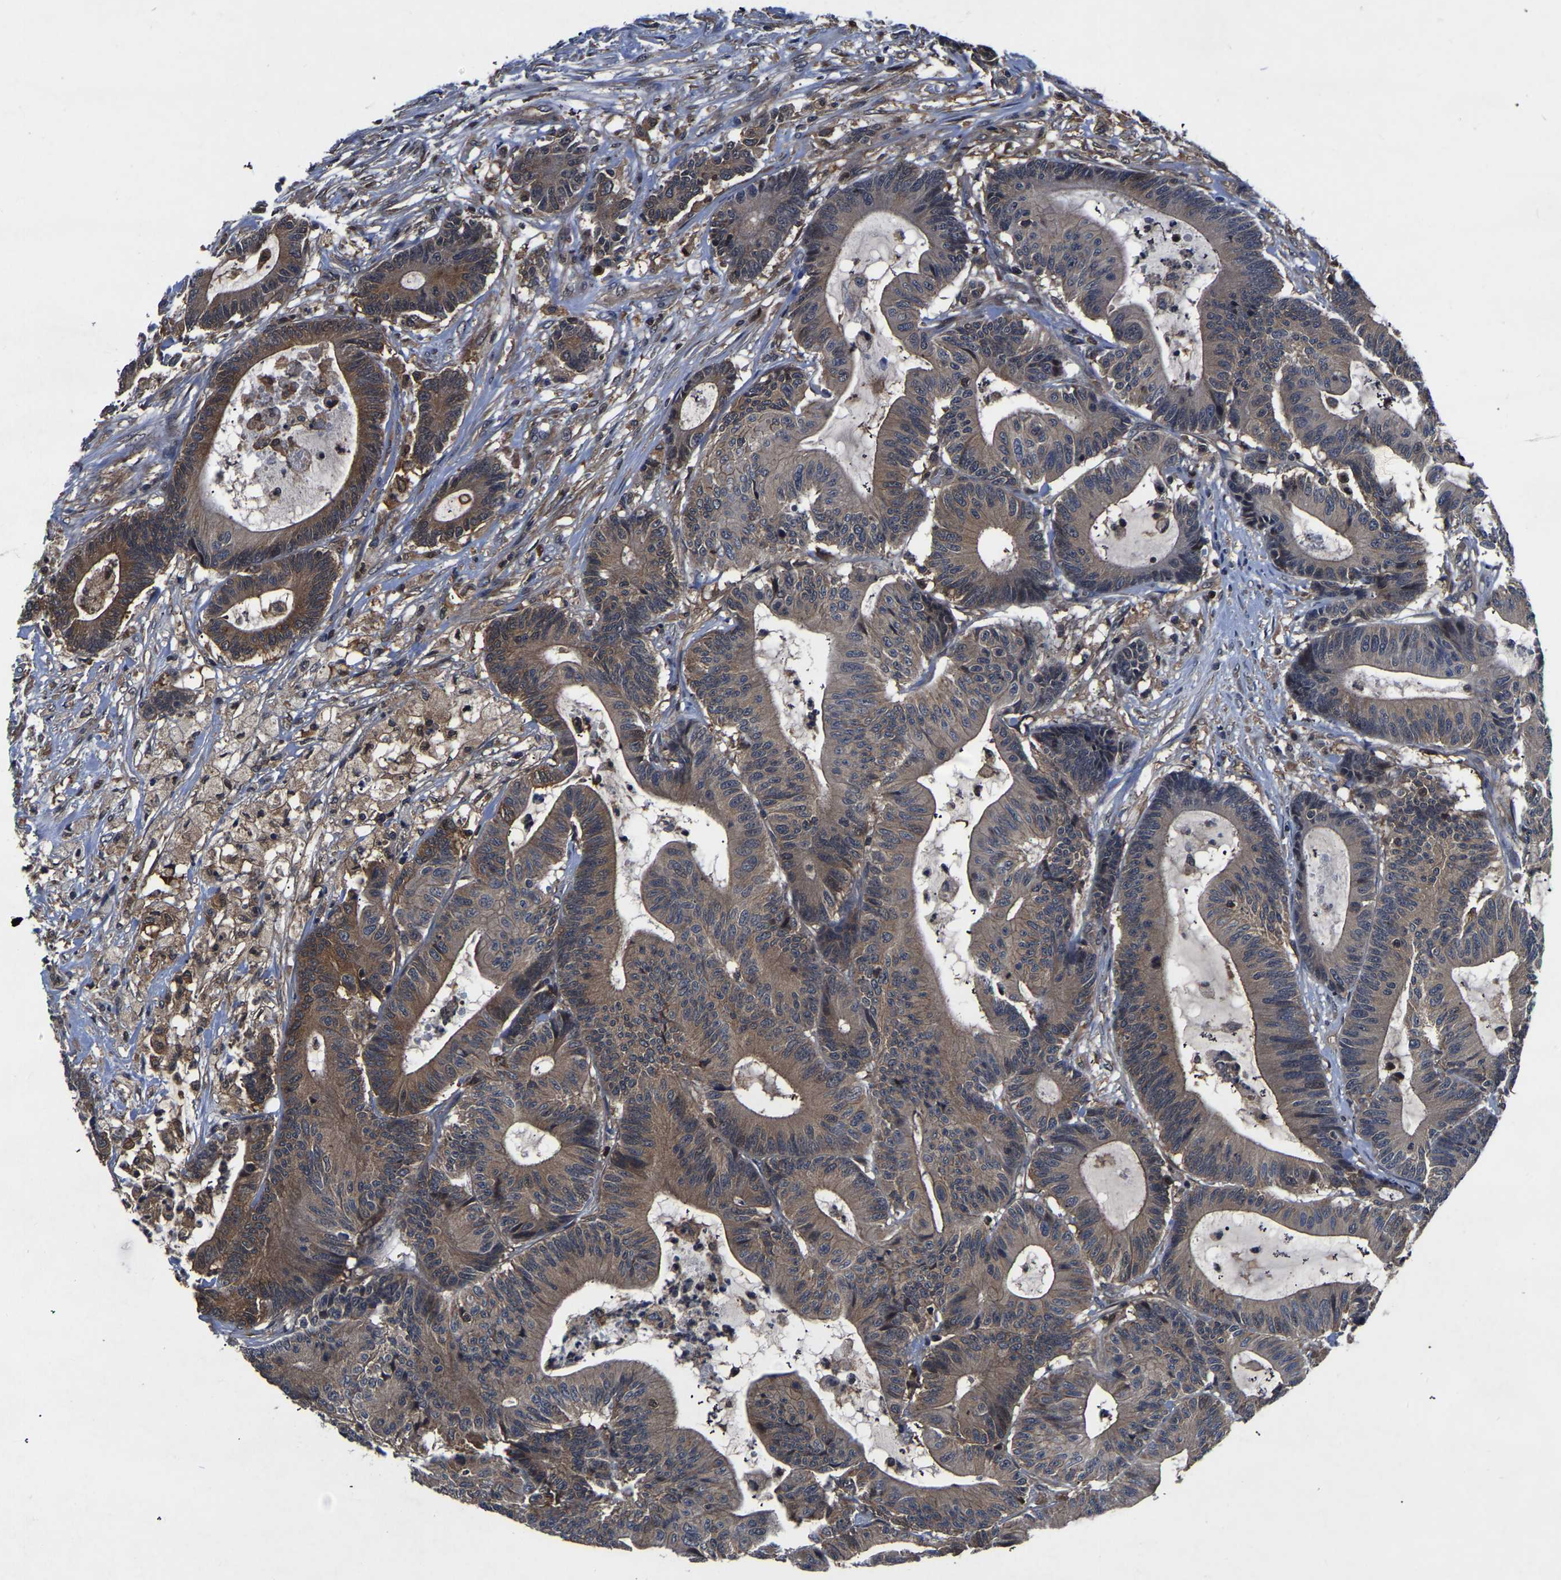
{"staining": {"intensity": "moderate", "quantity": ">75%", "location": "cytoplasmic/membranous"}, "tissue": "colorectal cancer", "cell_type": "Tumor cells", "image_type": "cancer", "snomed": [{"axis": "morphology", "description": "Adenocarcinoma, NOS"}, {"axis": "topography", "description": "Colon"}], "caption": "Tumor cells demonstrate medium levels of moderate cytoplasmic/membranous positivity in about >75% of cells in human adenocarcinoma (colorectal). Using DAB (3,3'-diaminobenzidine) (brown) and hematoxylin (blue) stains, captured at high magnification using brightfield microscopy.", "gene": "FGD5", "patient": {"sex": "female", "age": 84}}